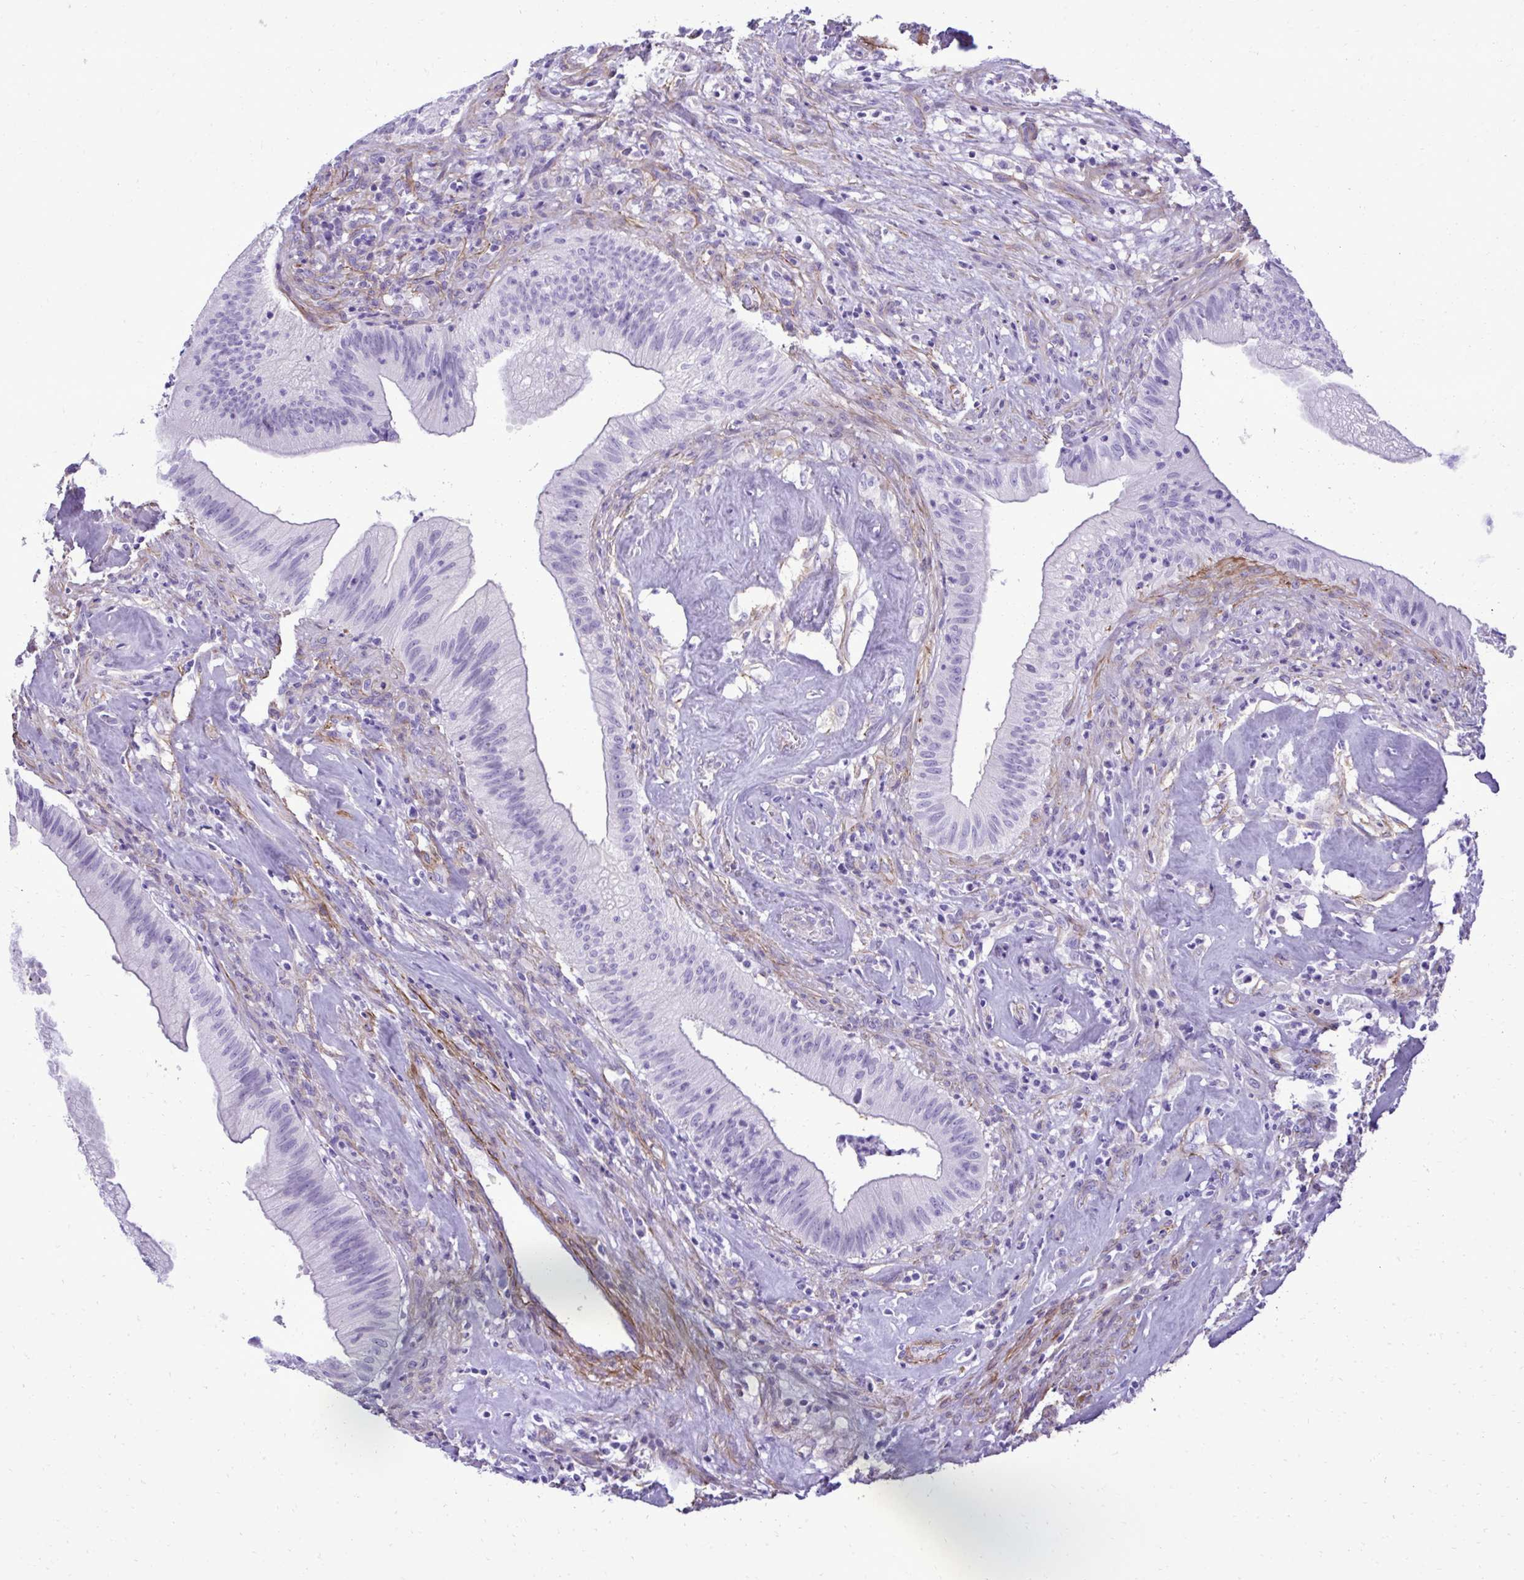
{"staining": {"intensity": "negative", "quantity": "none", "location": "none"}, "tissue": "head and neck cancer", "cell_type": "Tumor cells", "image_type": "cancer", "snomed": [{"axis": "morphology", "description": "Adenocarcinoma, NOS"}, {"axis": "topography", "description": "Head-Neck"}], "caption": "Tumor cells are negative for protein expression in human head and neck cancer (adenocarcinoma).", "gene": "PITPNM3", "patient": {"sex": "male", "age": 44}}